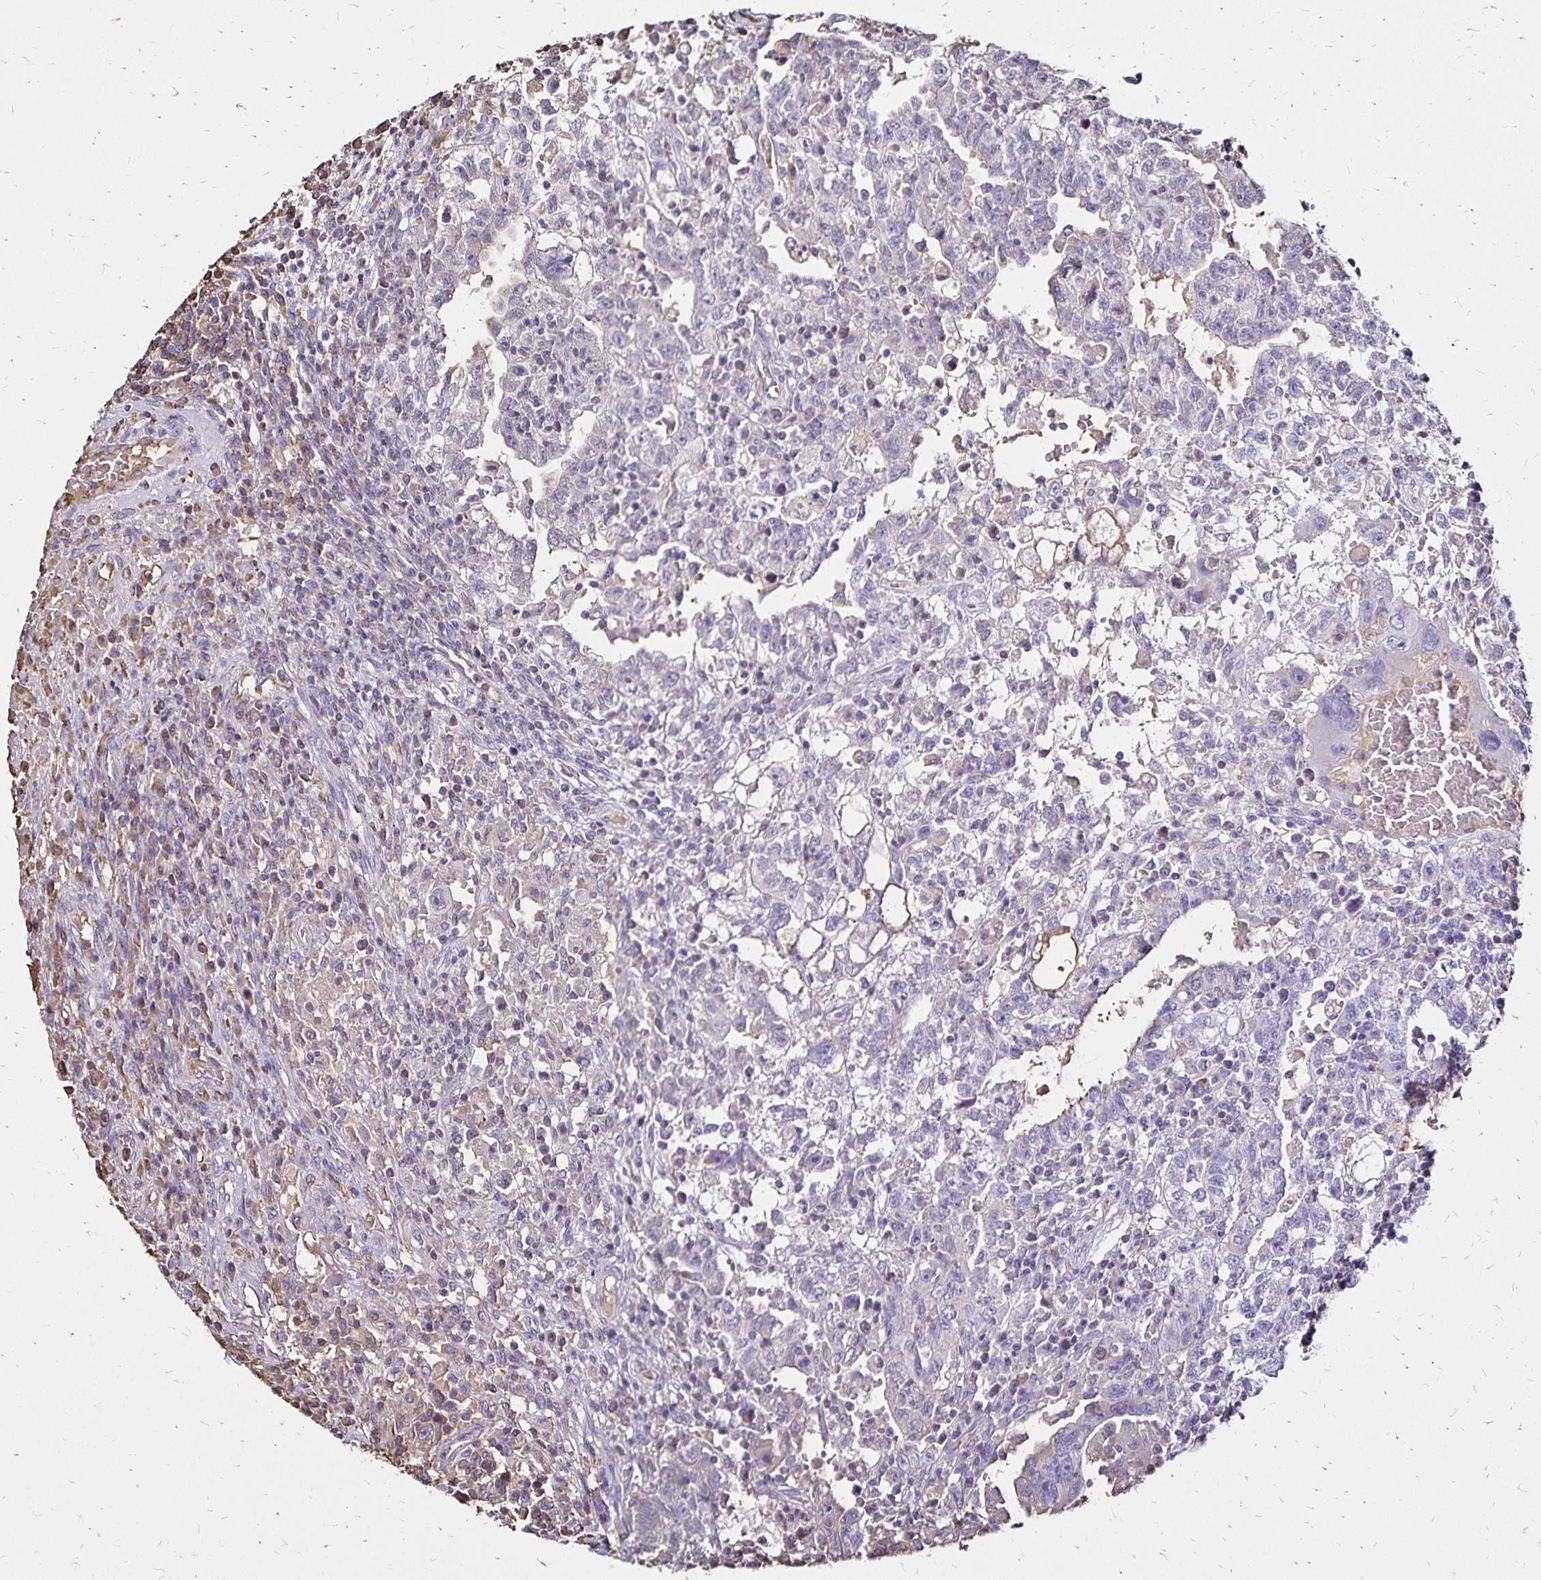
{"staining": {"intensity": "negative", "quantity": "none", "location": "none"}, "tissue": "testis cancer", "cell_type": "Tumor cells", "image_type": "cancer", "snomed": [{"axis": "morphology", "description": "Carcinoma, Embryonal, NOS"}, {"axis": "topography", "description": "Testis"}], "caption": "DAB immunohistochemical staining of testis cancer demonstrates no significant positivity in tumor cells.", "gene": "KISS1", "patient": {"sex": "male", "age": 26}}